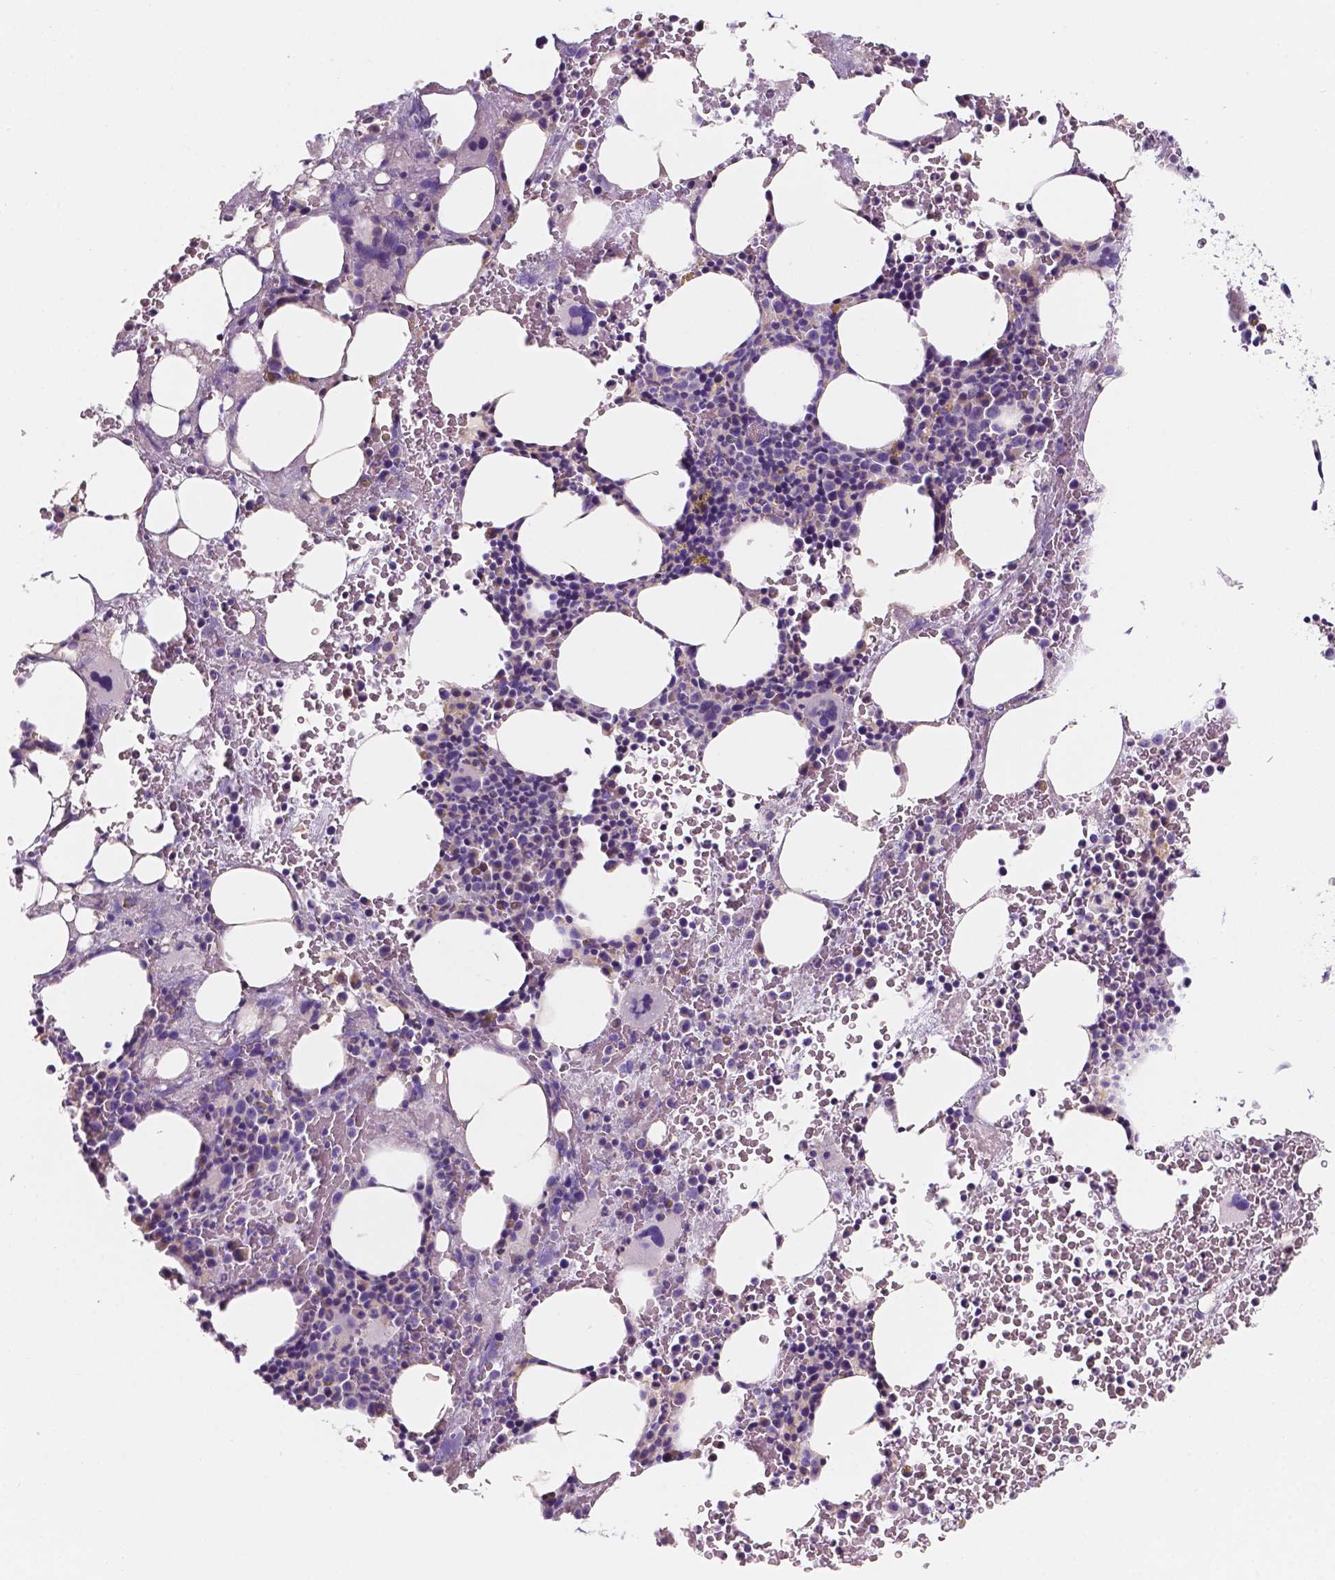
{"staining": {"intensity": "moderate", "quantity": "<25%", "location": "cytoplasmic/membranous,nuclear"}, "tissue": "bone marrow", "cell_type": "Hematopoietic cells", "image_type": "normal", "snomed": [{"axis": "morphology", "description": "Normal tissue, NOS"}, {"axis": "topography", "description": "Bone marrow"}], "caption": "DAB (3,3'-diaminobenzidine) immunohistochemical staining of benign human bone marrow displays moderate cytoplasmic/membranous,nuclear protein expression in approximately <25% of hematopoietic cells.", "gene": "SIRT2", "patient": {"sex": "female", "age": 56}}